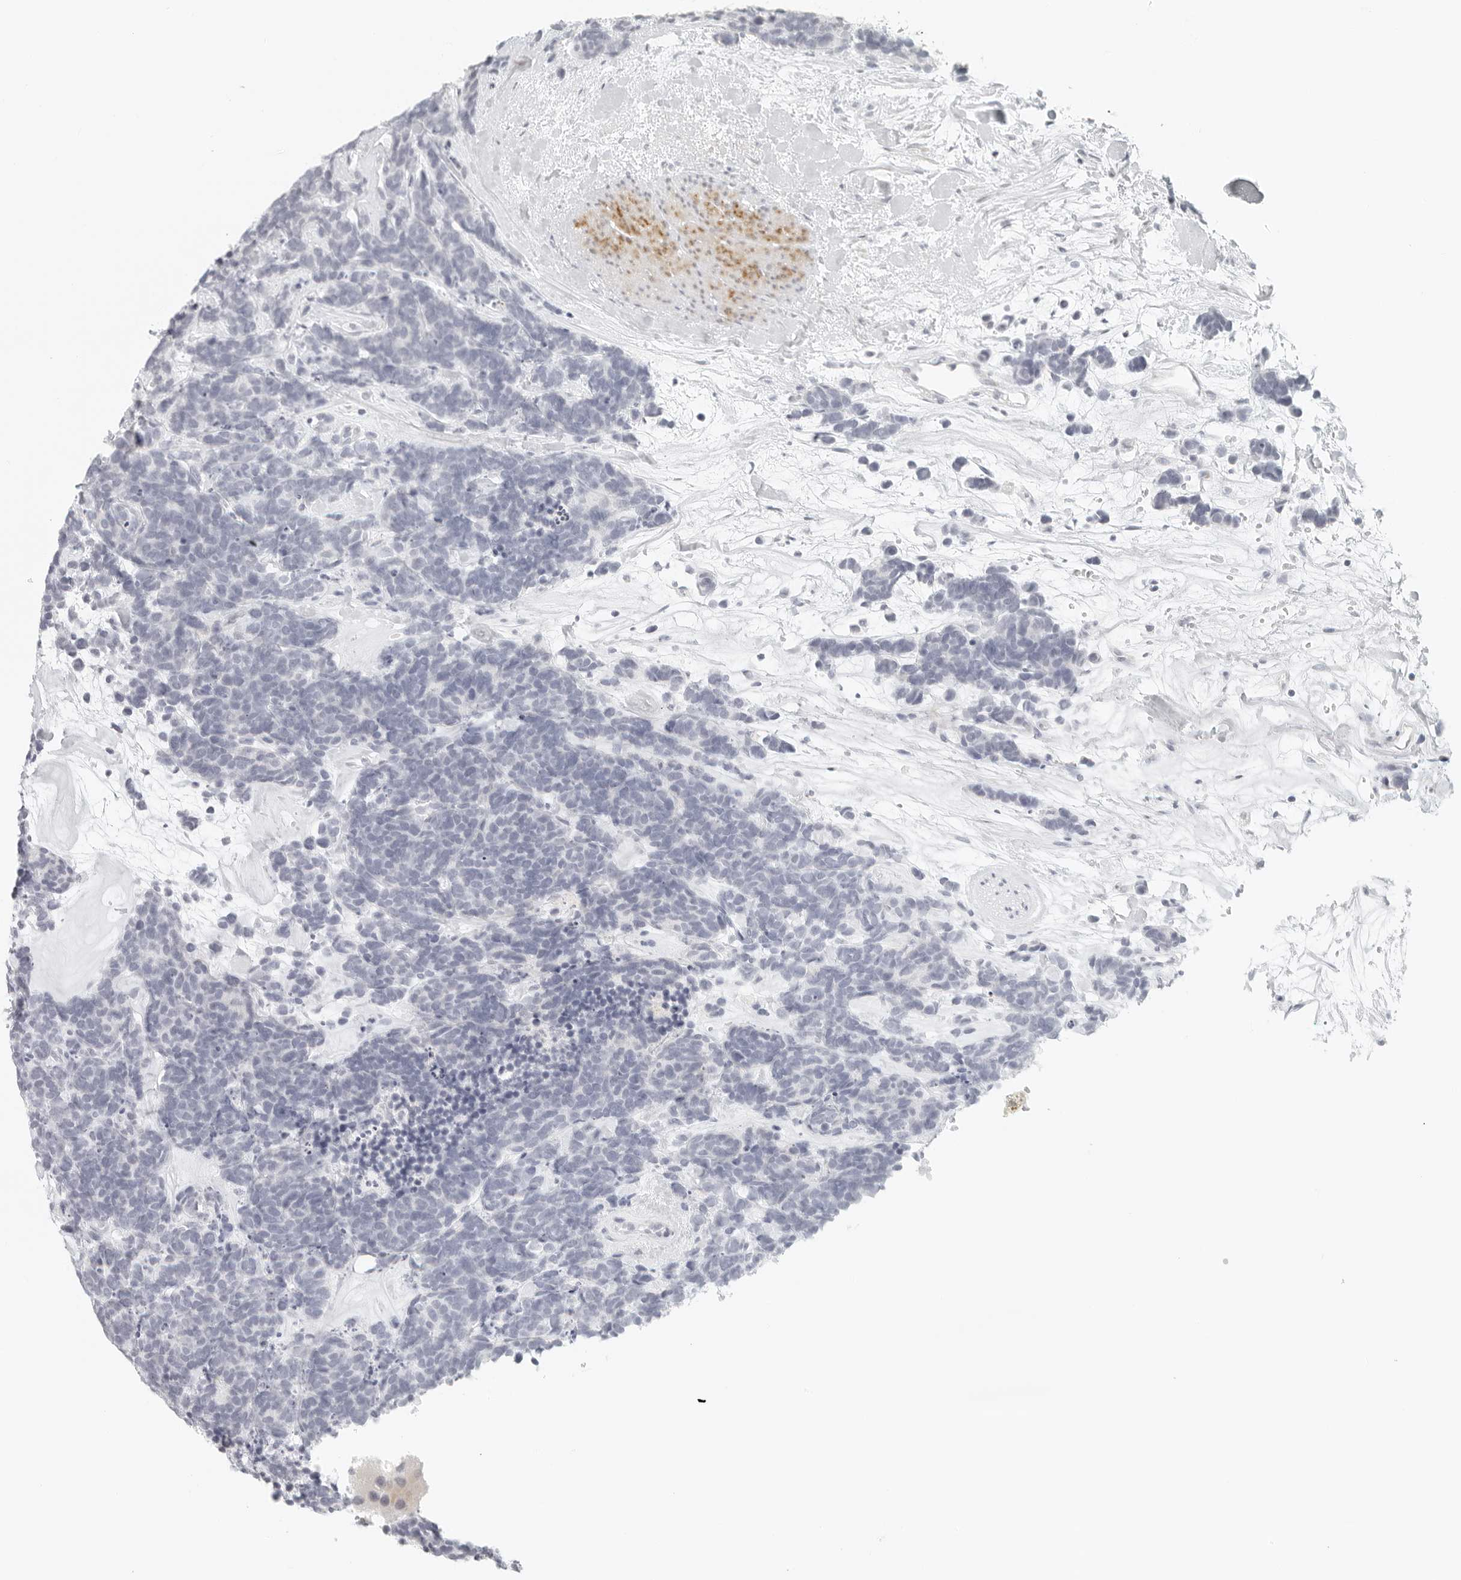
{"staining": {"intensity": "negative", "quantity": "none", "location": "none"}, "tissue": "carcinoid", "cell_type": "Tumor cells", "image_type": "cancer", "snomed": [{"axis": "morphology", "description": "Carcinoma, NOS"}, {"axis": "morphology", "description": "Carcinoid, malignant, NOS"}, {"axis": "topography", "description": "Urinary bladder"}], "caption": "Immunohistochemistry photomicrograph of neoplastic tissue: human carcinoma stained with DAB exhibits no significant protein expression in tumor cells.", "gene": "RPS6KC1", "patient": {"sex": "male", "age": 57}}